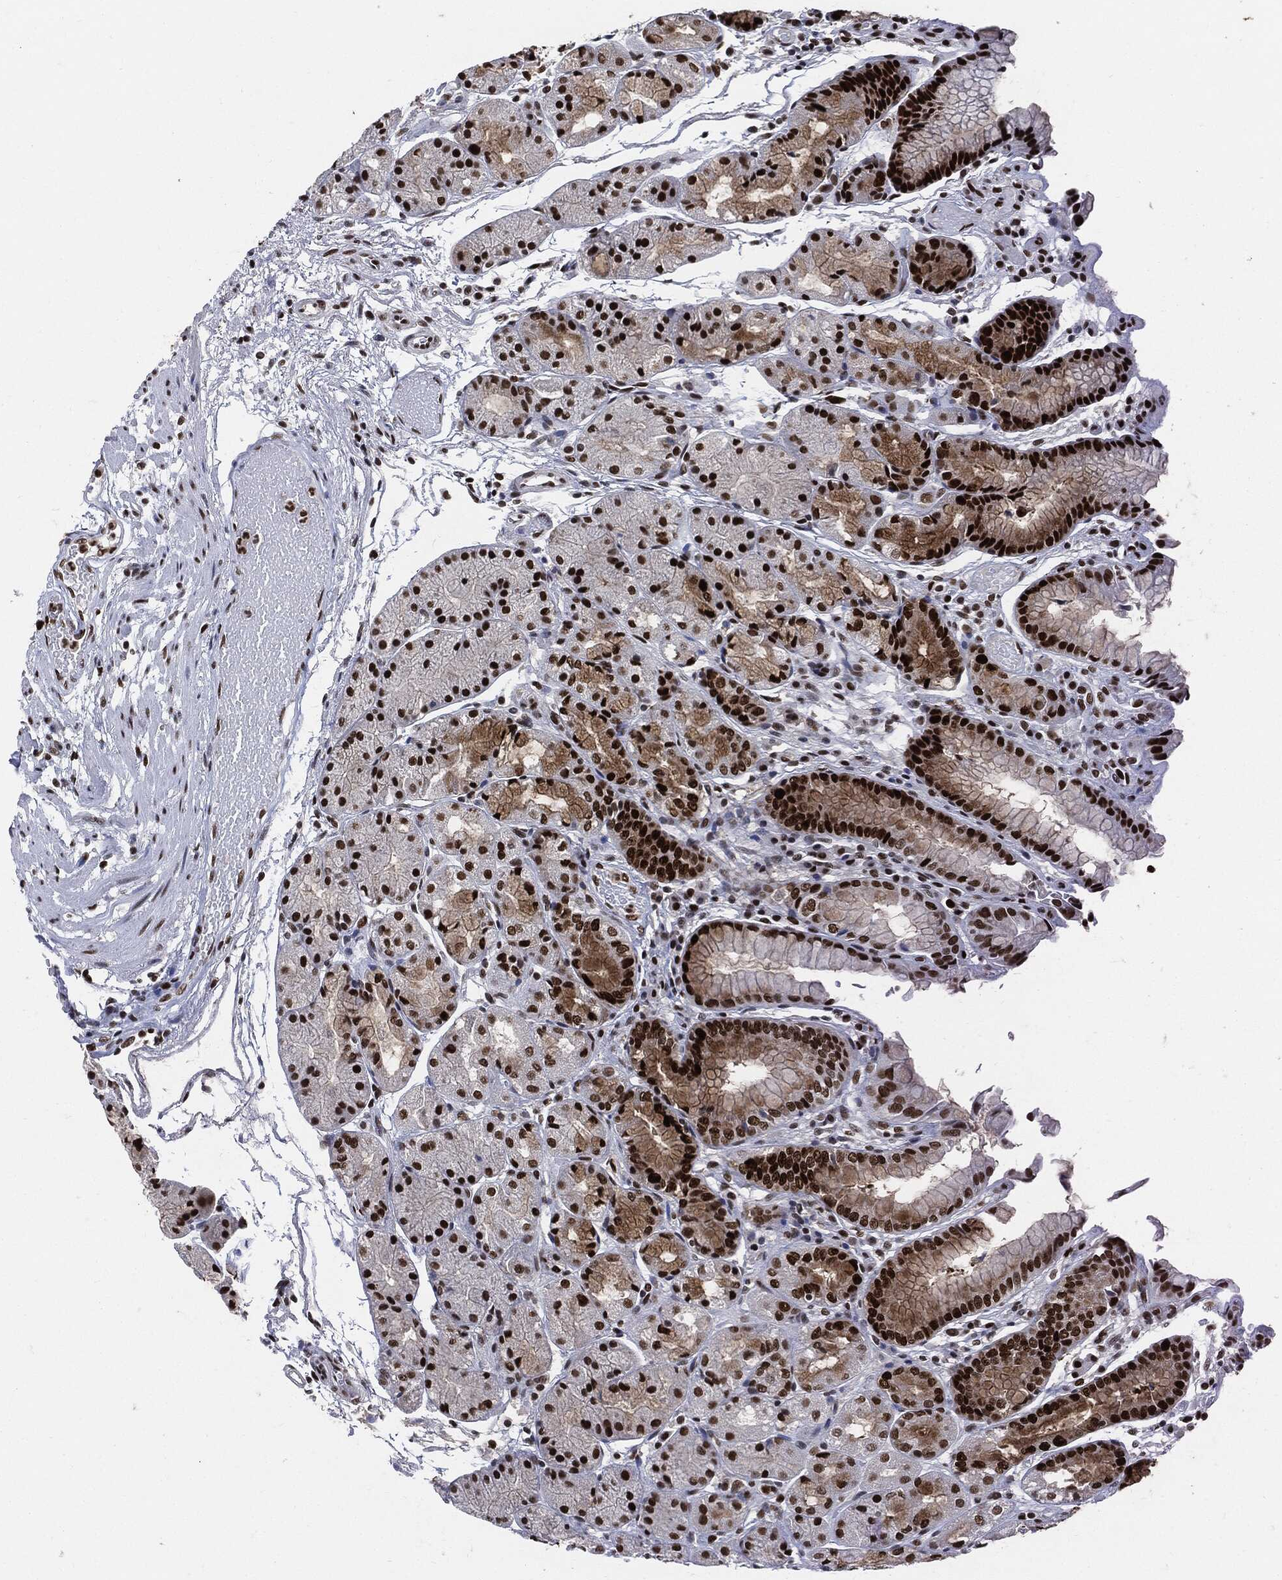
{"staining": {"intensity": "strong", "quantity": ">75%", "location": "nuclear"}, "tissue": "stomach", "cell_type": "Glandular cells", "image_type": "normal", "snomed": [{"axis": "morphology", "description": "Normal tissue, NOS"}, {"axis": "topography", "description": "Stomach, upper"}], "caption": "Immunohistochemistry (IHC) (DAB) staining of unremarkable stomach demonstrates strong nuclear protein expression in approximately >75% of glandular cells. The protein of interest is shown in brown color, while the nuclei are stained blue.", "gene": "PCNA", "patient": {"sex": "male", "age": 72}}